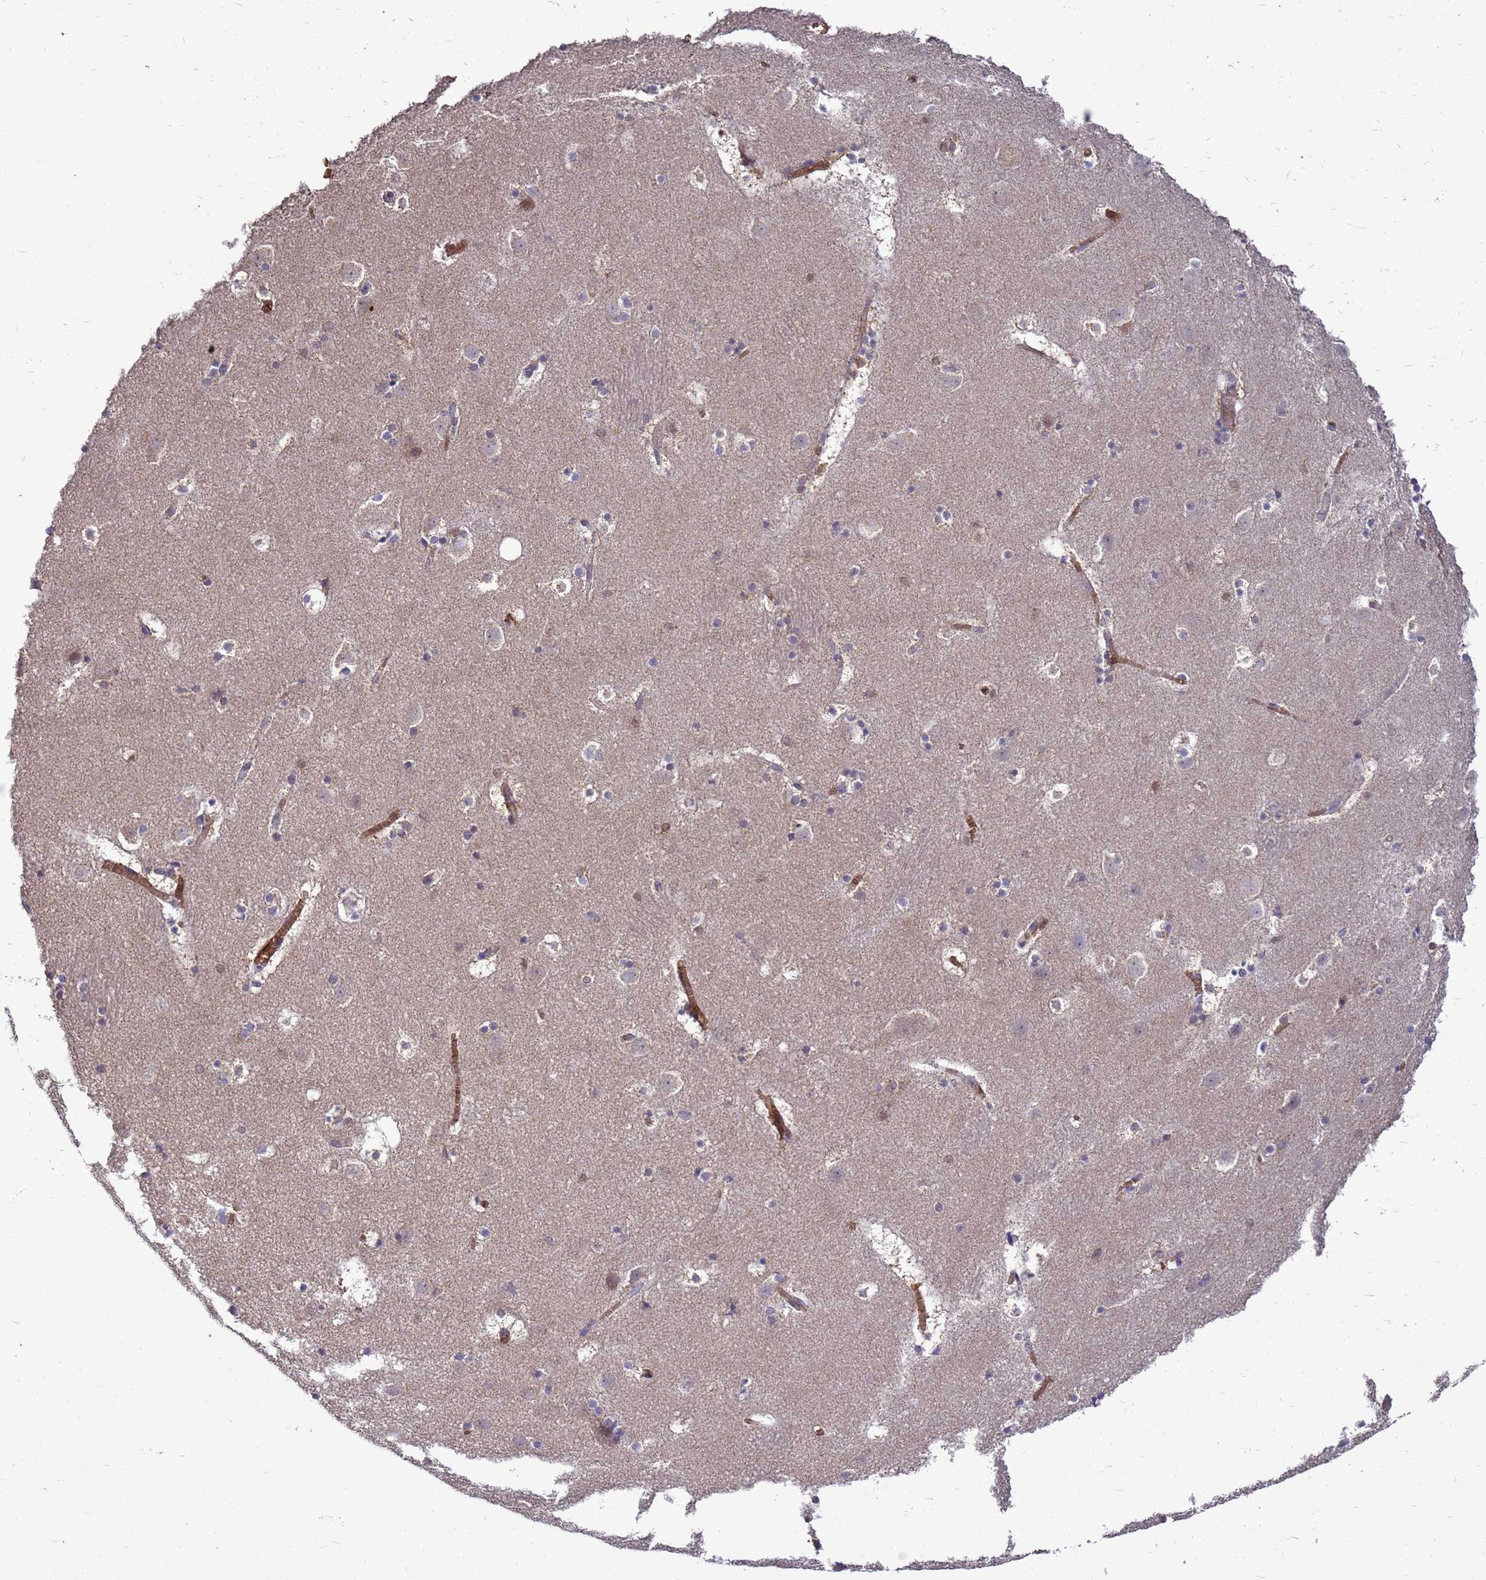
{"staining": {"intensity": "negative", "quantity": "none", "location": "none"}, "tissue": "caudate", "cell_type": "Glial cells", "image_type": "normal", "snomed": [{"axis": "morphology", "description": "Normal tissue, NOS"}, {"axis": "topography", "description": "Lateral ventricle wall"}], "caption": "The IHC image has no significant positivity in glial cells of caudate.", "gene": "EIF4EBP3", "patient": {"sex": "male", "age": 45}}